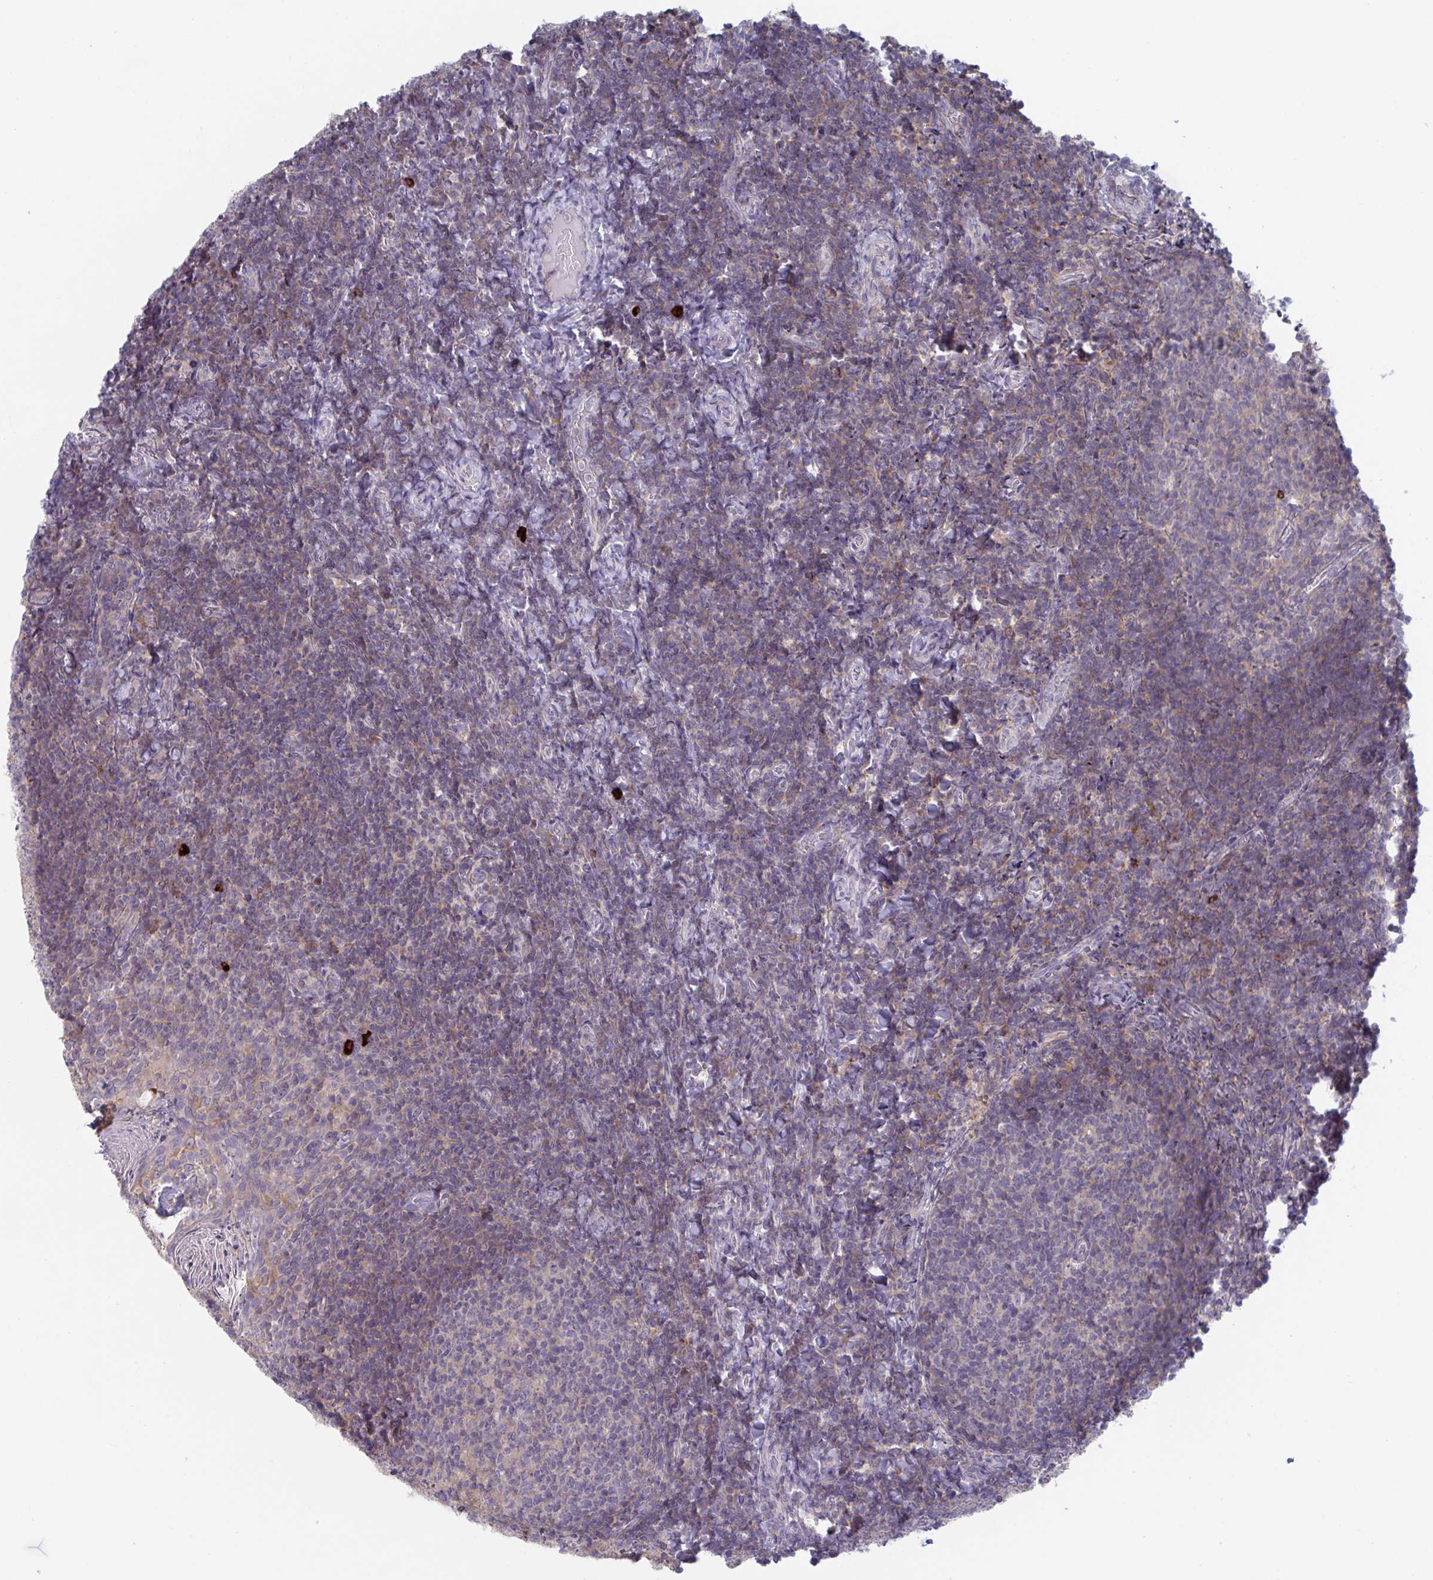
{"staining": {"intensity": "negative", "quantity": "none", "location": "none"}, "tissue": "tonsil", "cell_type": "Germinal center cells", "image_type": "normal", "snomed": [{"axis": "morphology", "description": "Normal tissue, NOS"}, {"axis": "topography", "description": "Tonsil"}], "caption": "The IHC photomicrograph has no significant staining in germinal center cells of tonsil. (Stains: DAB IHC with hematoxylin counter stain, Microscopy: brightfield microscopy at high magnification).", "gene": "STK26", "patient": {"sex": "female", "age": 10}}